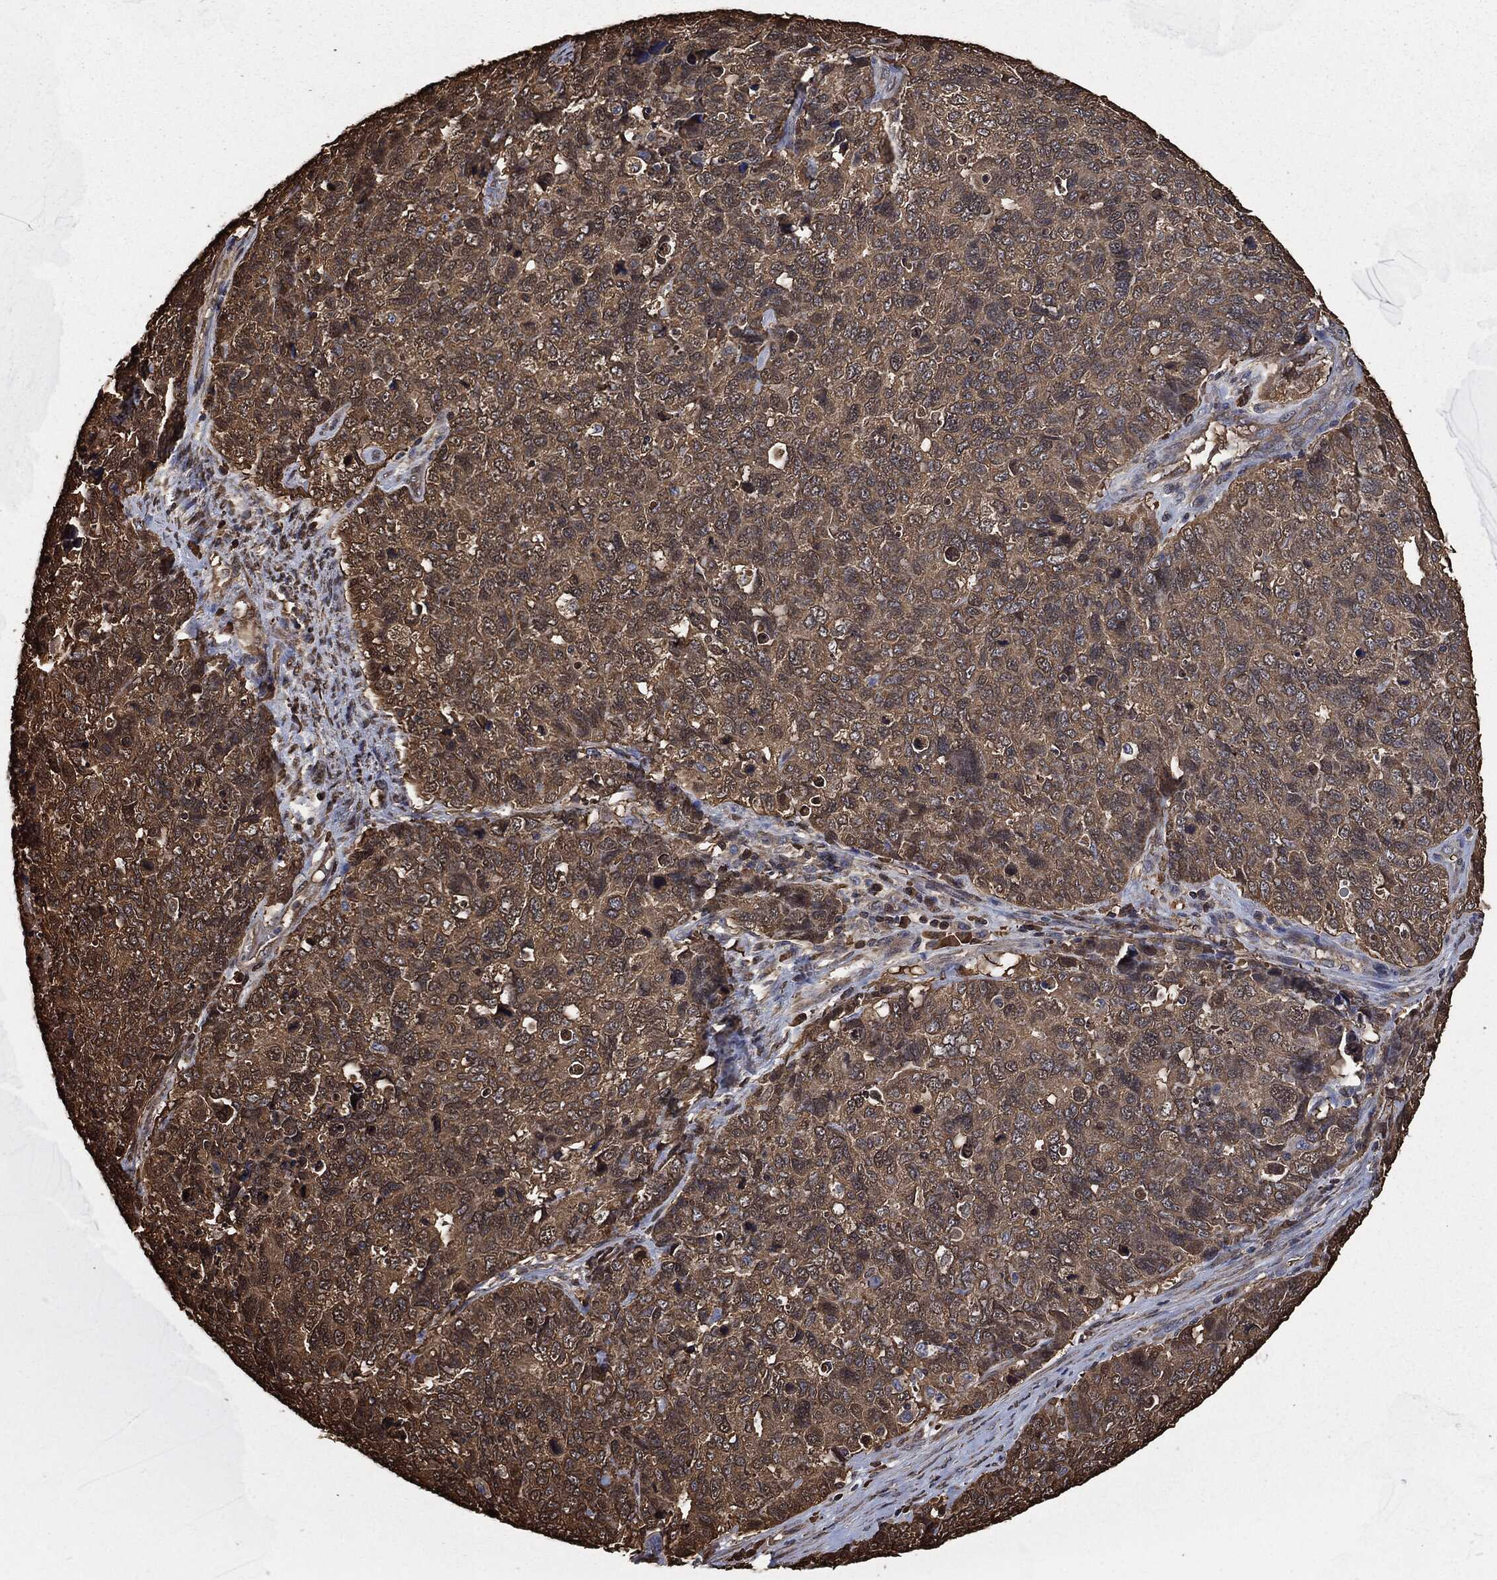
{"staining": {"intensity": "moderate", "quantity": "25%-75%", "location": "cytoplasmic/membranous"}, "tissue": "cervical cancer", "cell_type": "Tumor cells", "image_type": "cancer", "snomed": [{"axis": "morphology", "description": "Squamous cell carcinoma, NOS"}, {"axis": "topography", "description": "Cervix"}], "caption": "Squamous cell carcinoma (cervical) tissue reveals moderate cytoplasmic/membranous staining in approximately 25%-75% of tumor cells, visualized by immunohistochemistry.", "gene": "PRDX4", "patient": {"sex": "female", "age": 63}}